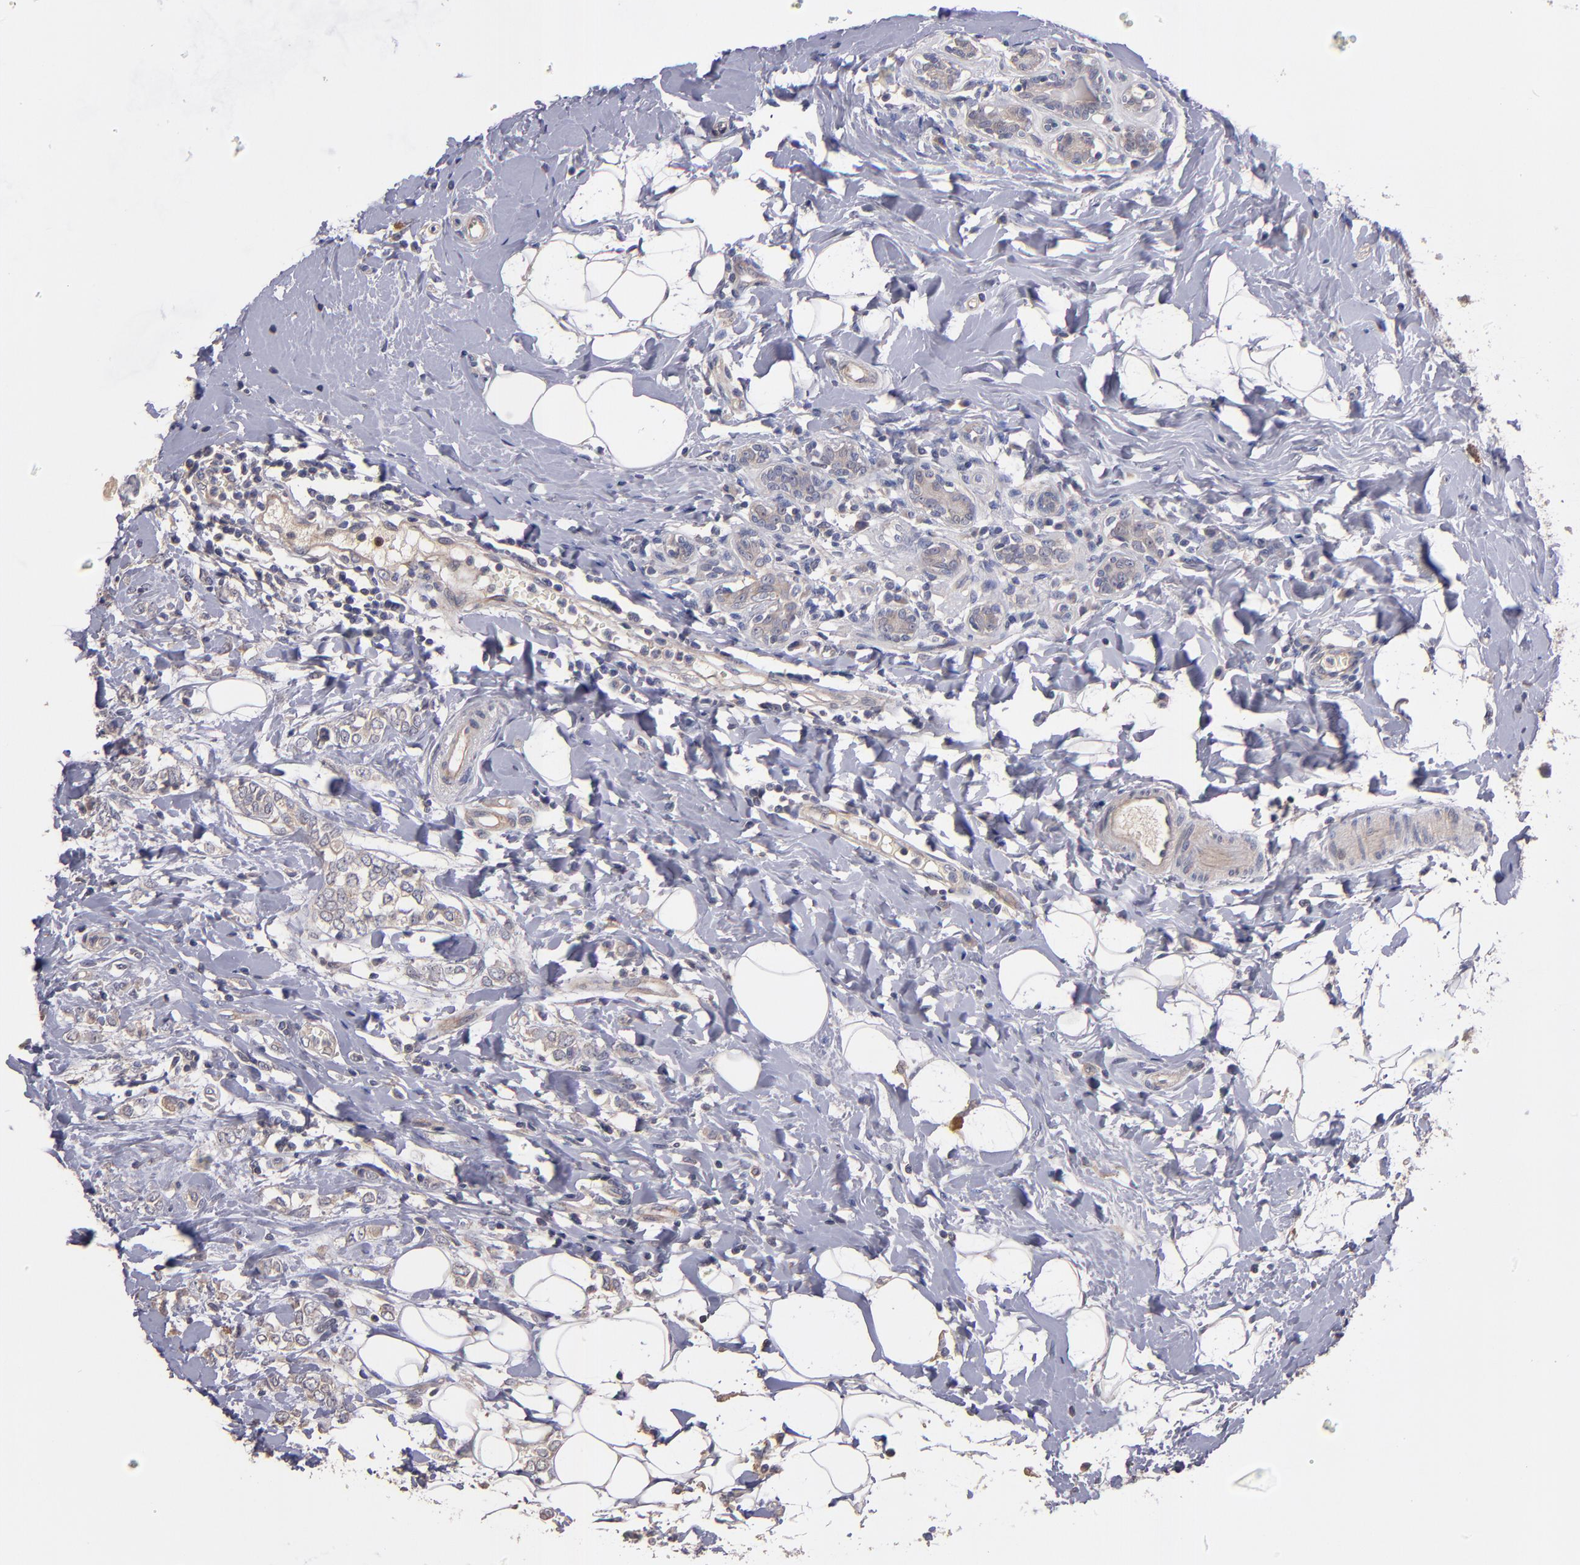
{"staining": {"intensity": "weak", "quantity": ">75%", "location": "cytoplasmic/membranous"}, "tissue": "breast cancer", "cell_type": "Tumor cells", "image_type": "cancer", "snomed": [{"axis": "morphology", "description": "Normal tissue, NOS"}, {"axis": "morphology", "description": "Lobular carcinoma"}, {"axis": "topography", "description": "Breast"}], "caption": "Breast cancer (lobular carcinoma) stained with a brown dye shows weak cytoplasmic/membranous positive expression in about >75% of tumor cells.", "gene": "MAGEE1", "patient": {"sex": "female", "age": 47}}